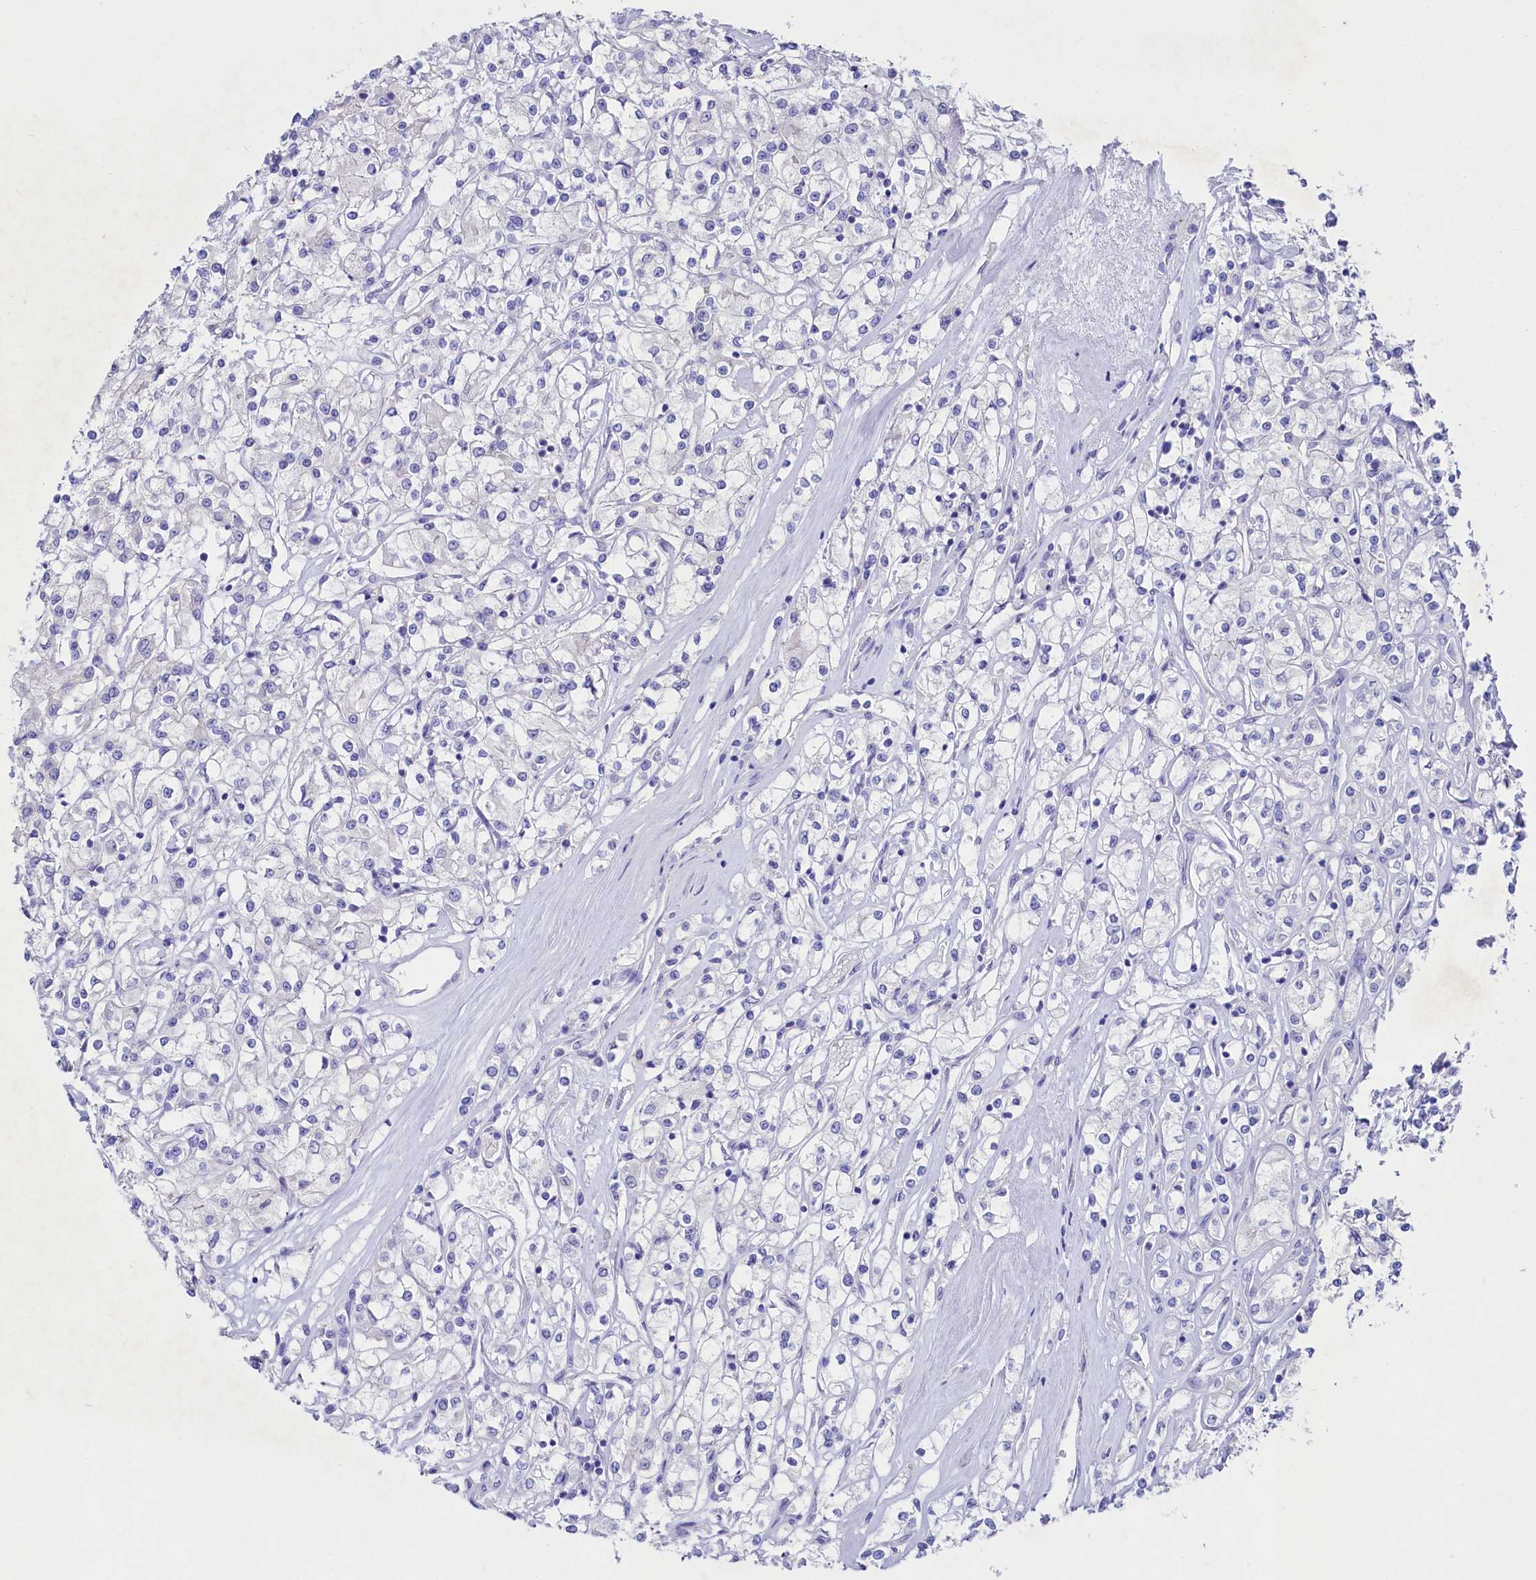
{"staining": {"intensity": "negative", "quantity": "none", "location": "none"}, "tissue": "renal cancer", "cell_type": "Tumor cells", "image_type": "cancer", "snomed": [{"axis": "morphology", "description": "Adenocarcinoma, NOS"}, {"axis": "topography", "description": "Kidney"}], "caption": "The immunohistochemistry photomicrograph has no significant expression in tumor cells of renal adenocarcinoma tissue.", "gene": "VPS26B", "patient": {"sex": "female", "age": 59}}